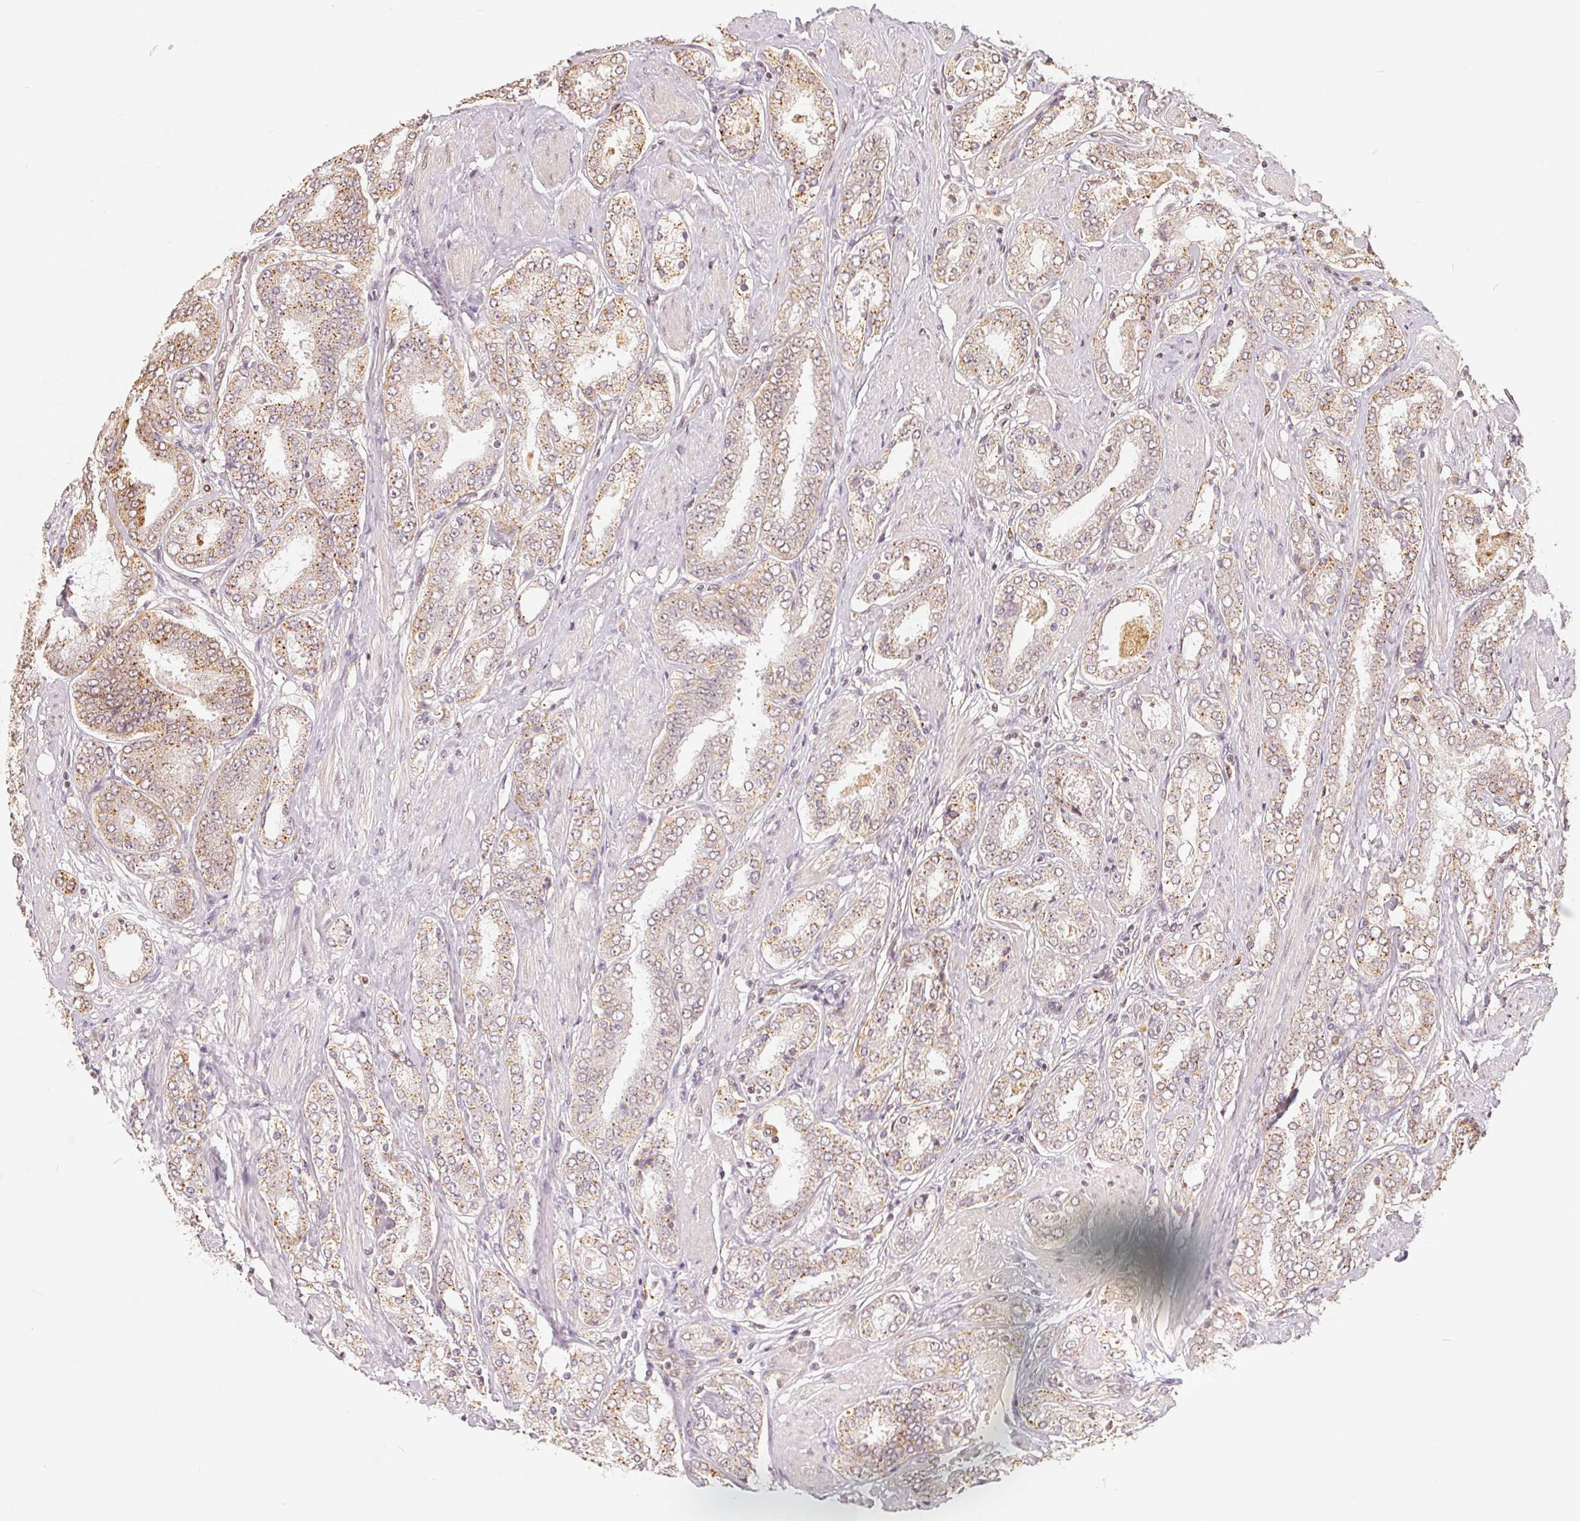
{"staining": {"intensity": "weak", "quantity": "25%-75%", "location": "cytoplasmic/membranous"}, "tissue": "prostate cancer", "cell_type": "Tumor cells", "image_type": "cancer", "snomed": [{"axis": "morphology", "description": "Adenocarcinoma, High grade"}, {"axis": "topography", "description": "Prostate"}], "caption": "IHC image of prostate adenocarcinoma (high-grade) stained for a protein (brown), which shows low levels of weak cytoplasmic/membranous positivity in approximately 25%-75% of tumor cells.", "gene": "GUSB", "patient": {"sex": "male", "age": 63}}